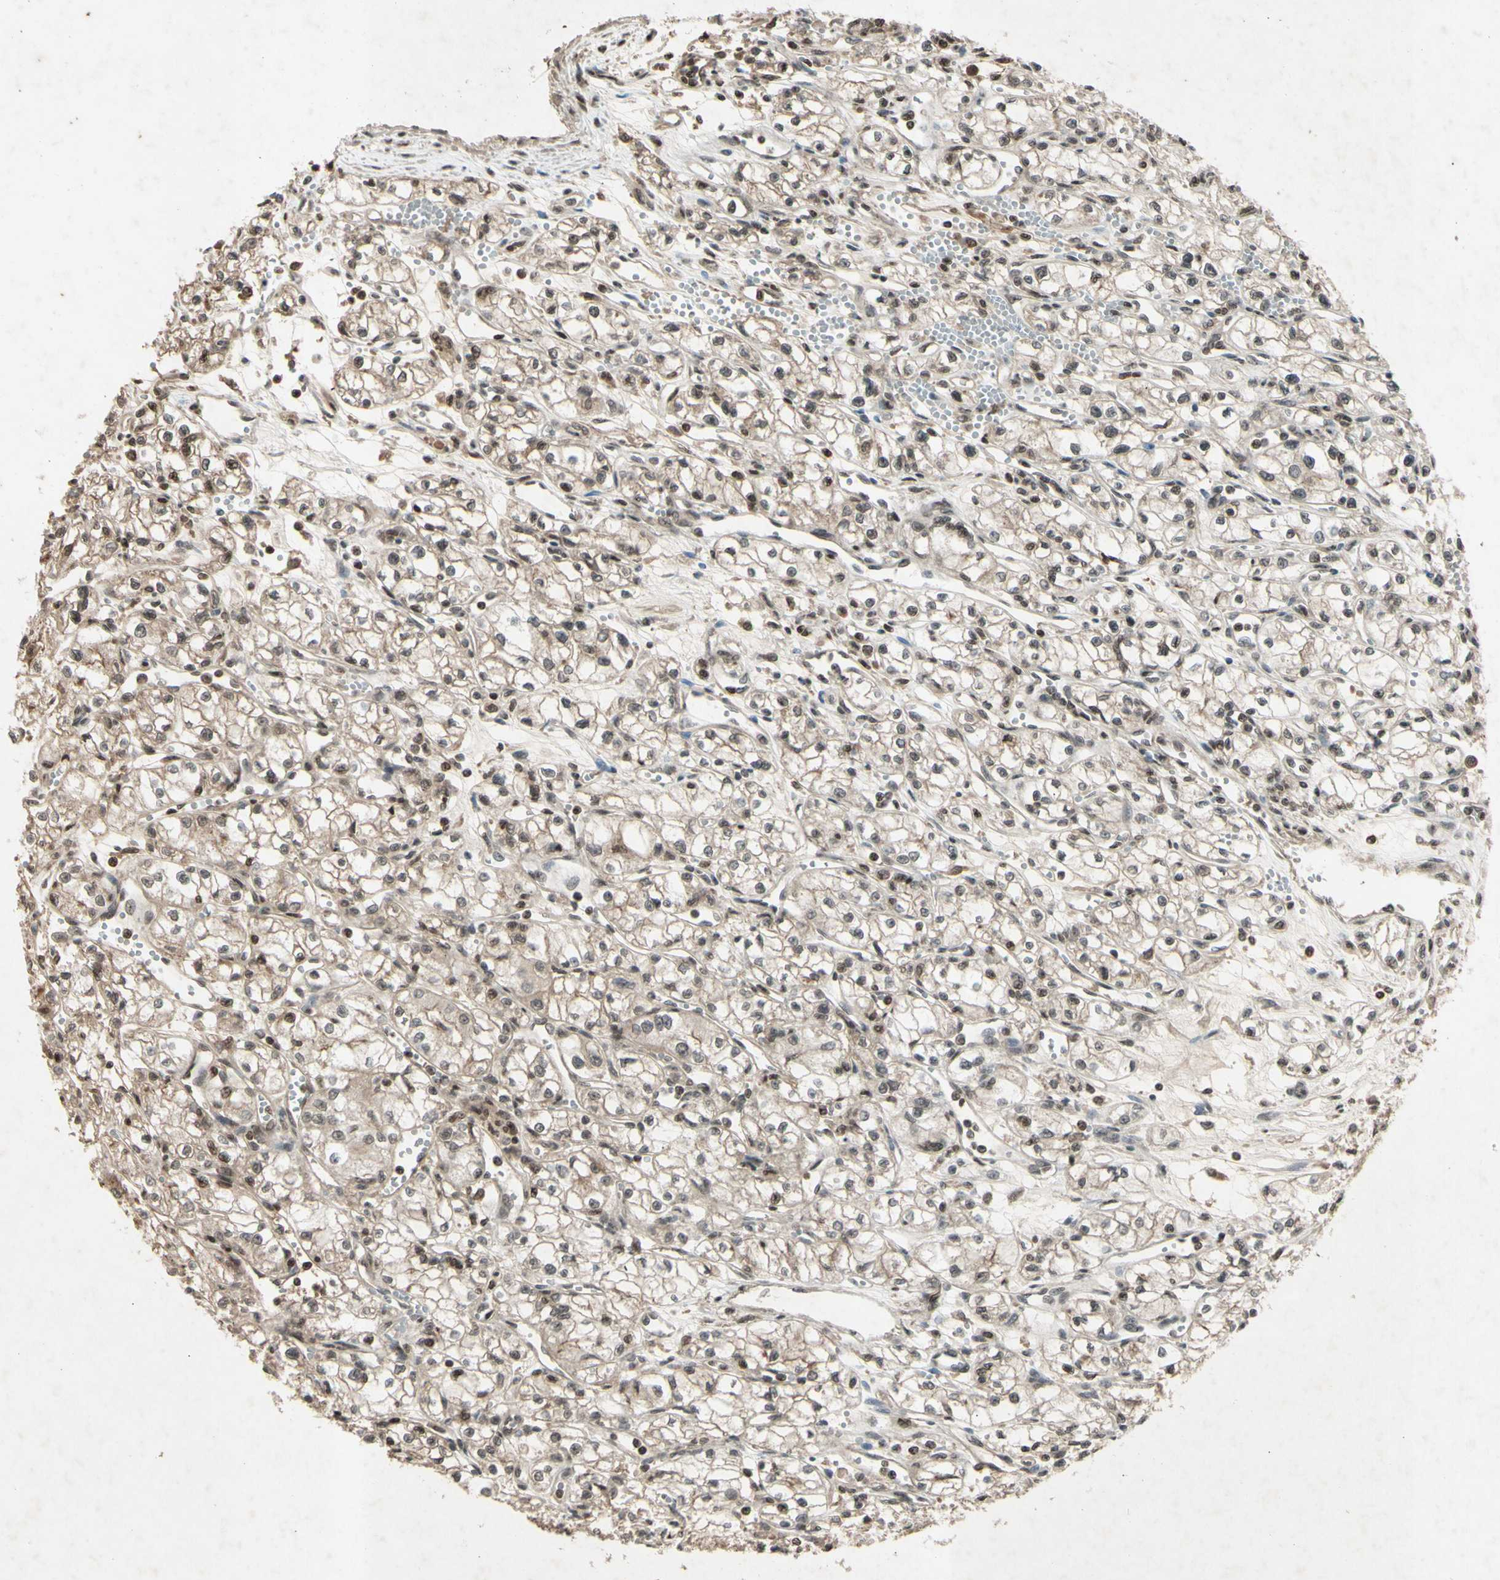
{"staining": {"intensity": "weak", "quantity": ">75%", "location": "nuclear"}, "tissue": "renal cancer", "cell_type": "Tumor cells", "image_type": "cancer", "snomed": [{"axis": "morphology", "description": "Normal tissue, NOS"}, {"axis": "morphology", "description": "Adenocarcinoma, NOS"}, {"axis": "topography", "description": "Kidney"}], "caption": "High-magnification brightfield microscopy of renal adenocarcinoma stained with DAB (3,3'-diaminobenzidine) (brown) and counterstained with hematoxylin (blue). tumor cells exhibit weak nuclear positivity is appreciated in about>75% of cells.", "gene": "SNW1", "patient": {"sex": "male", "age": 59}}